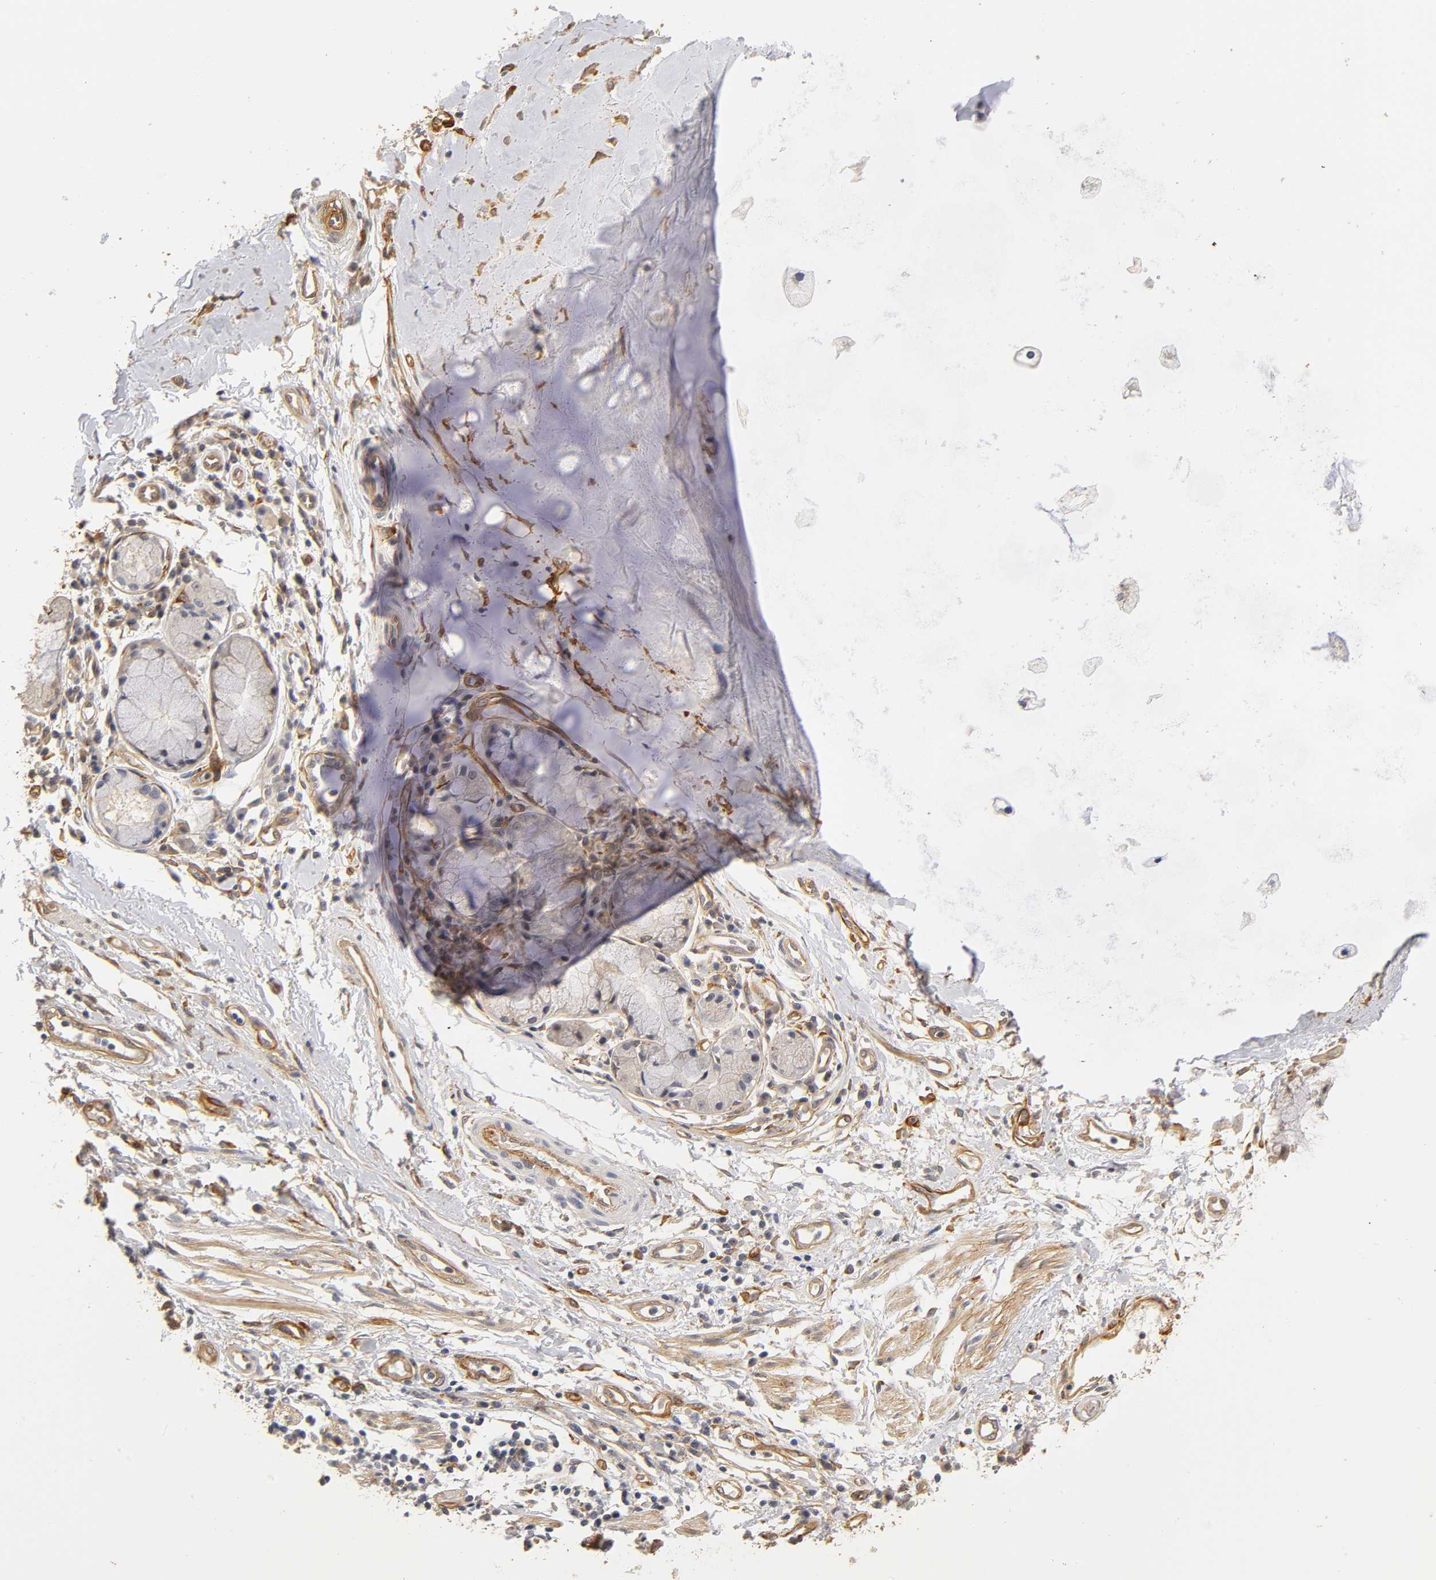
{"staining": {"intensity": "moderate", "quantity": ">75%", "location": "cytoplasmic/membranous"}, "tissue": "adipose tissue", "cell_type": "Adipocytes", "image_type": "normal", "snomed": [{"axis": "morphology", "description": "Normal tissue, NOS"}, {"axis": "morphology", "description": "Adenocarcinoma, NOS"}, {"axis": "topography", "description": "Cartilage tissue"}, {"axis": "topography", "description": "Bronchus"}, {"axis": "topography", "description": "Lung"}], "caption": "DAB immunohistochemical staining of benign human adipose tissue shows moderate cytoplasmic/membranous protein expression in about >75% of adipocytes. The staining is performed using DAB brown chromogen to label protein expression. The nuclei are counter-stained blue using hematoxylin.", "gene": "LAMB1", "patient": {"sex": "female", "age": 67}}